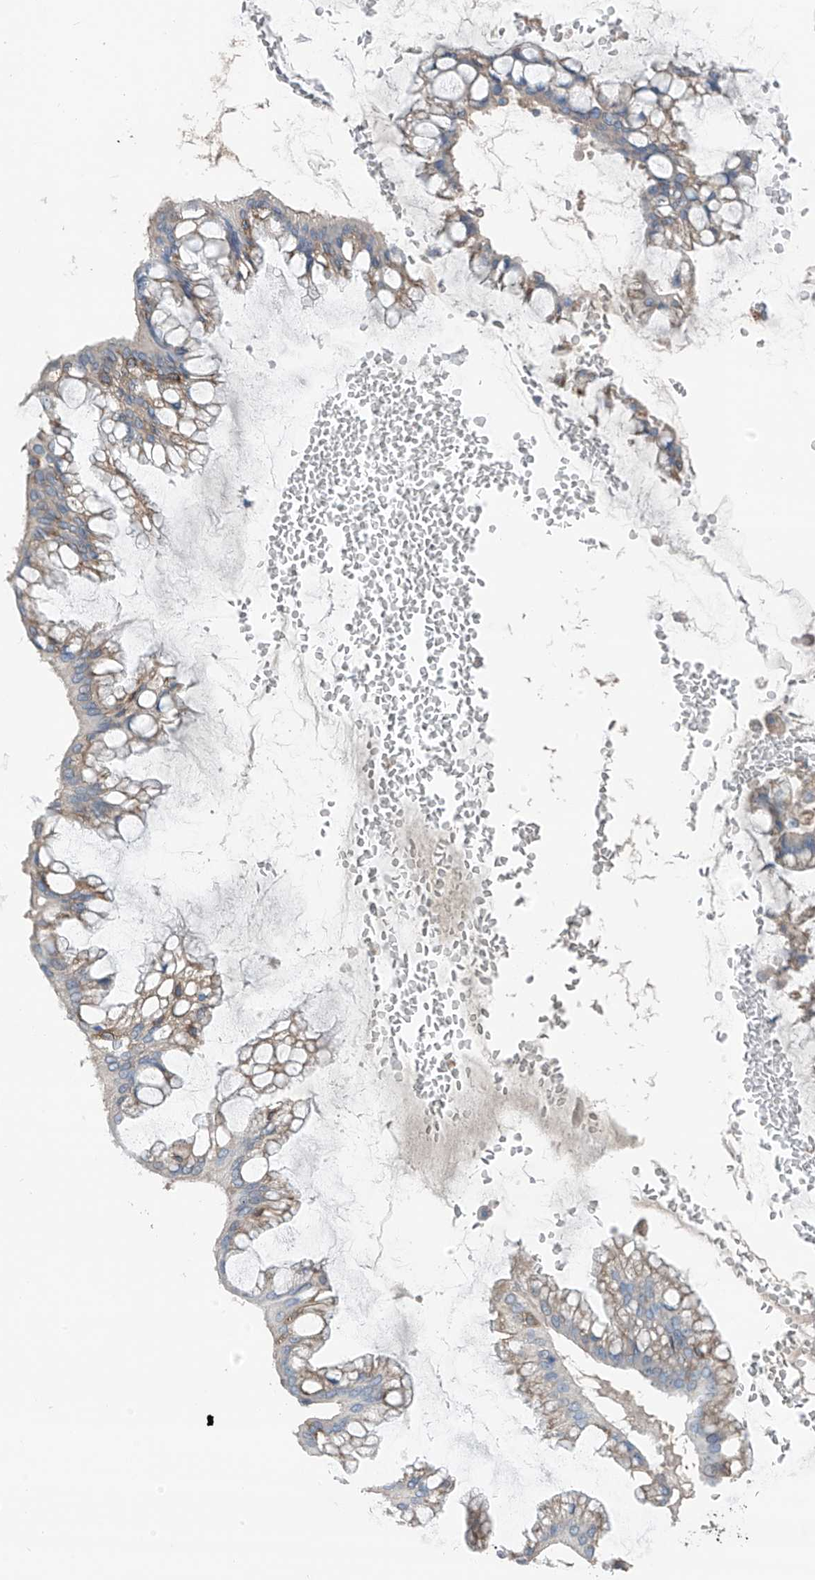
{"staining": {"intensity": "negative", "quantity": "none", "location": "none"}, "tissue": "ovarian cancer", "cell_type": "Tumor cells", "image_type": "cancer", "snomed": [{"axis": "morphology", "description": "Cystadenocarcinoma, mucinous, NOS"}, {"axis": "topography", "description": "Ovary"}], "caption": "IHC of ovarian cancer (mucinous cystadenocarcinoma) demonstrates no expression in tumor cells.", "gene": "GALNTL6", "patient": {"sex": "female", "age": 73}}